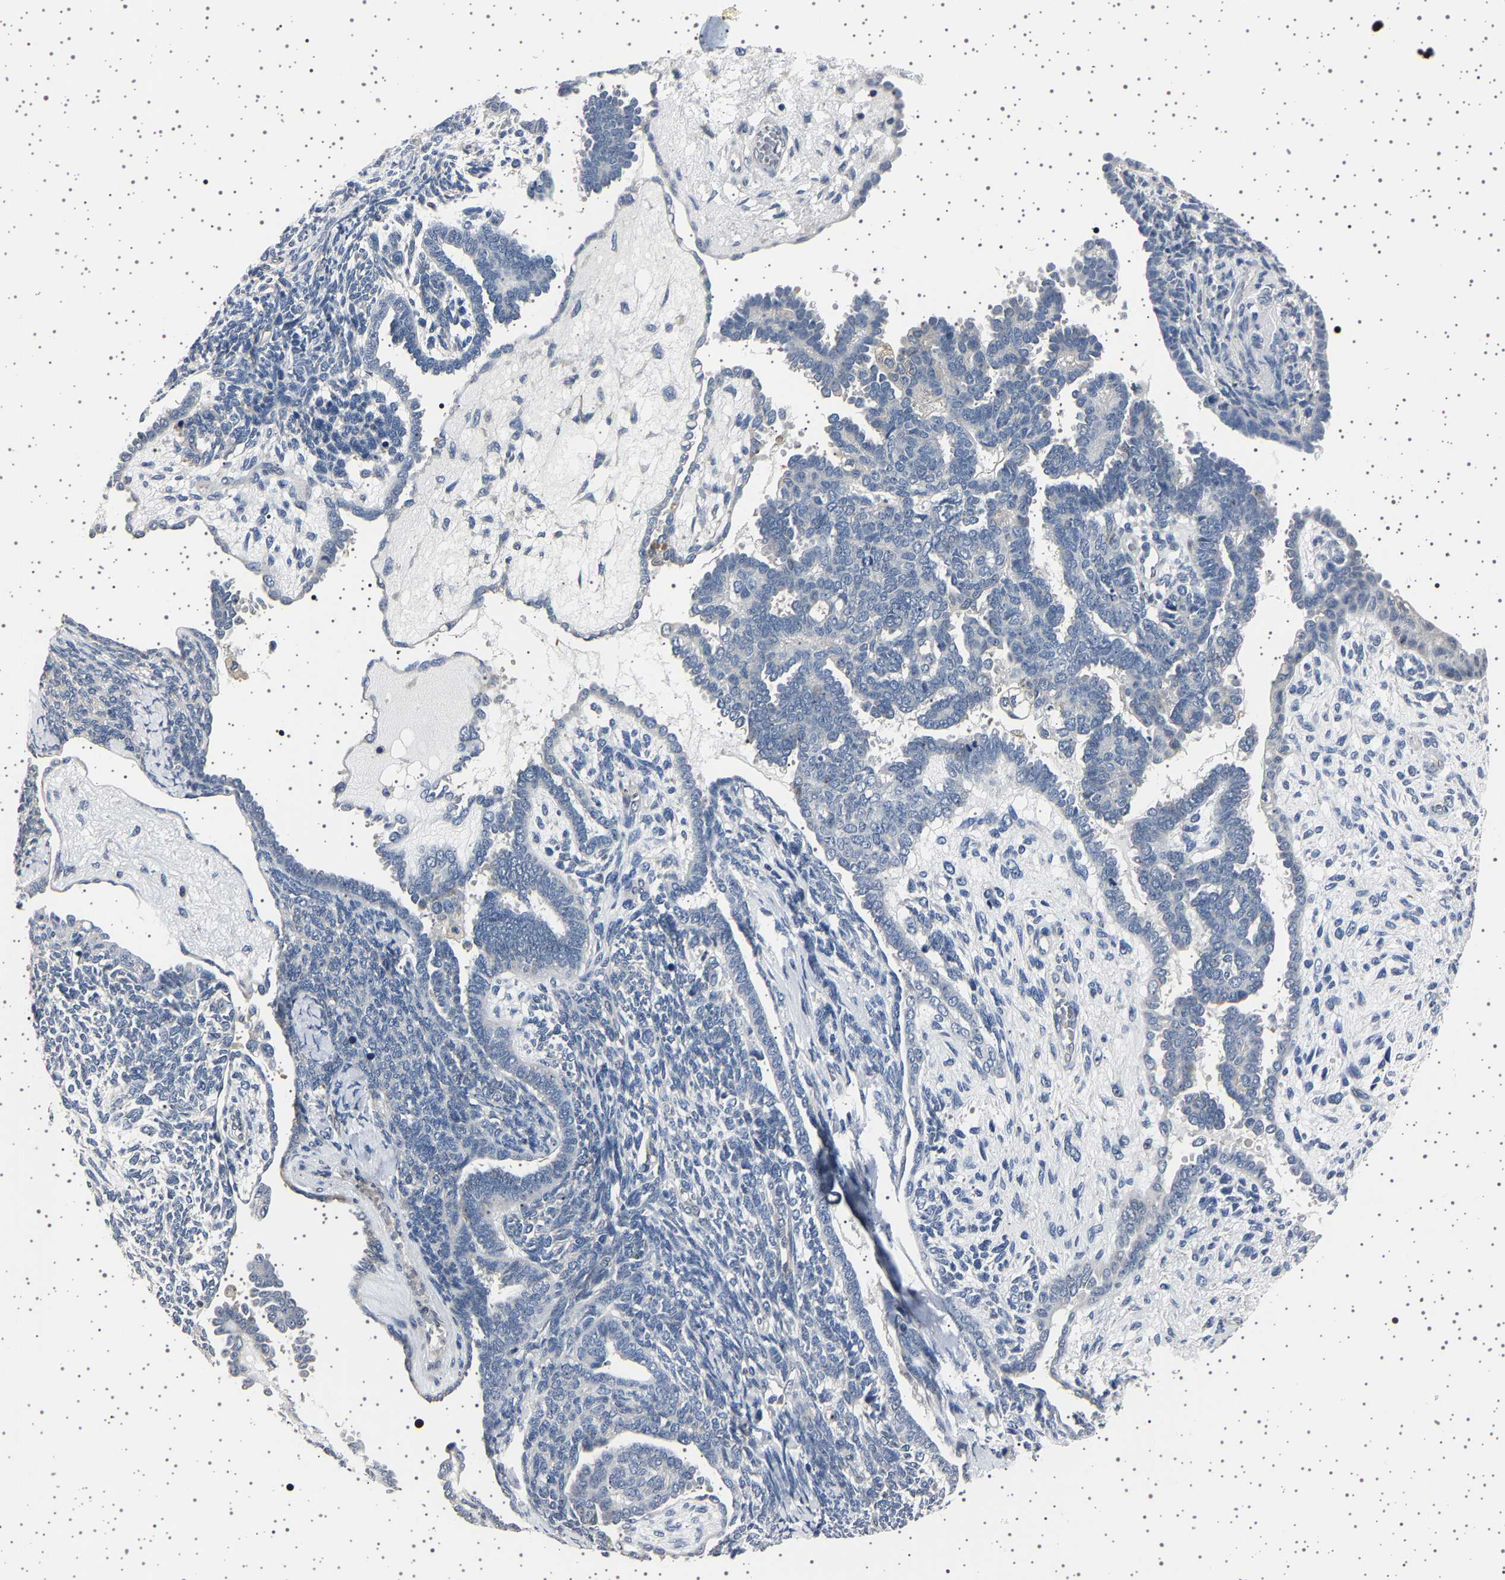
{"staining": {"intensity": "negative", "quantity": "none", "location": "none"}, "tissue": "endometrial cancer", "cell_type": "Tumor cells", "image_type": "cancer", "snomed": [{"axis": "morphology", "description": "Neoplasm, malignant, NOS"}, {"axis": "topography", "description": "Endometrium"}], "caption": "A micrograph of endometrial malignant neoplasm stained for a protein exhibits no brown staining in tumor cells.", "gene": "IL10RB", "patient": {"sex": "female", "age": 74}}